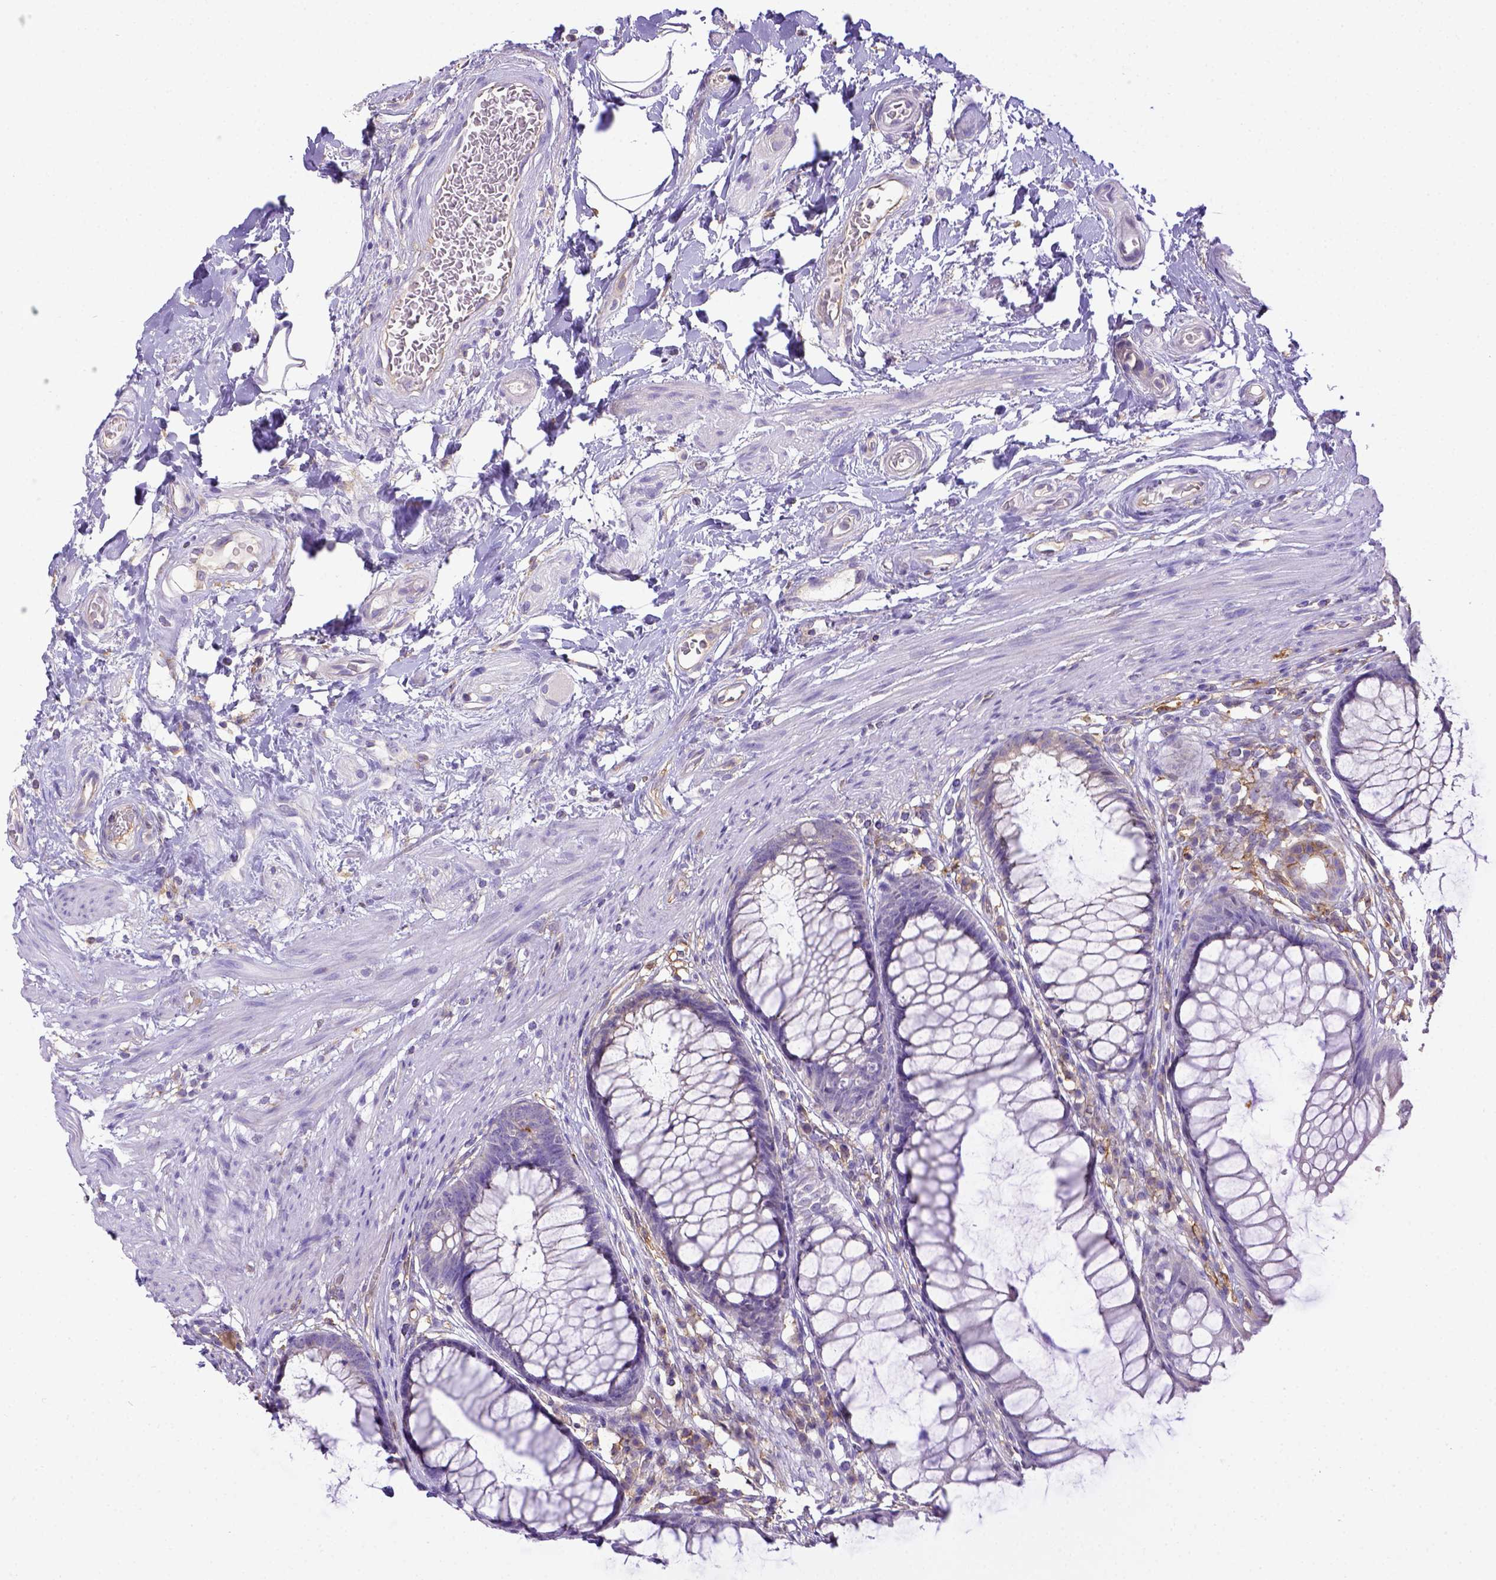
{"staining": {"intensity": "negative", "quantity": "none", "location": "none"}, "tissue": "rectum", "cell_type": "Glandular cells", "image_type": "normal", "snomed": [{"axis": "morphology", "description": "Normal tissue, NOS"}, {"axis": "topography", "description": "Smooth muscle"}, {"axis": "topography", "description": "Rectum"}], "caption": "The micrograph reveals no significant expression in glandular cells of rectum.", "gene": "CD40", "patient": {"sex": "male", "age": 53}}